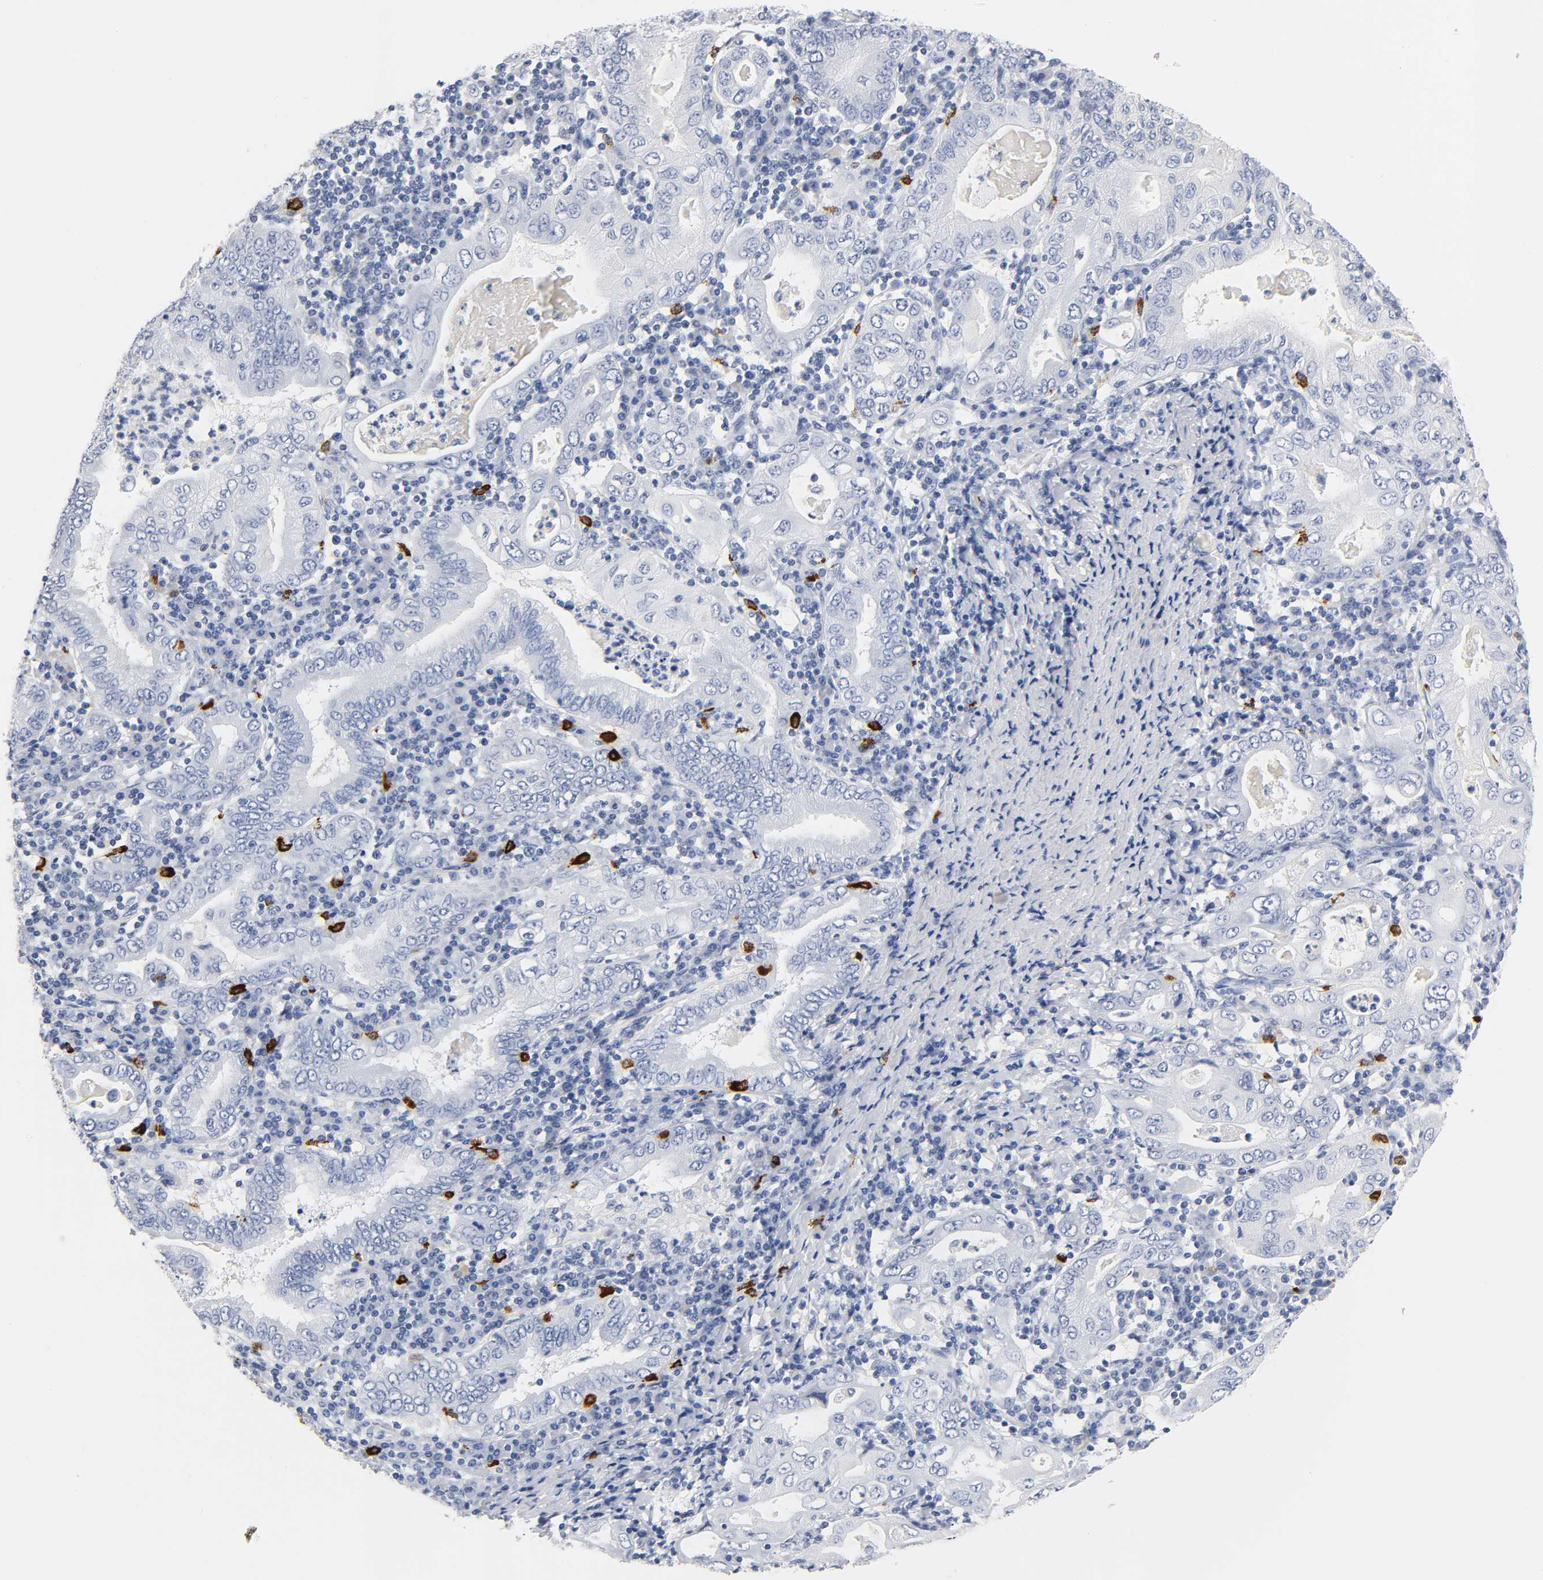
{"staining": {"intensity": "negative", "quantity": "none", "location": "none"}, "tissue": "stomach cancer", "cell_type": "Tumor cells", "image_type": "cancer", "snomed": [{"axis": "morphology", "description": "Normal tissue, NOS"}, {"axis": "morphology", "description": "Adenocarcinoma, NOS"}, {"axis": "topography", "description": "Esophagus"}, {"axis": "topography", "description": "Stomach, upper"}, {"axis": "topography", "description": "Peripheral nerve tissue"}], "caption": "This histopathology image is of stomach adenocarcinoma stained with immunohistochemistry to label a protein in brown with the nuclei are counter-stained blue. There is no staining in tumor cells.", "gene": "NAB2", "patient": {"sex": "male", "age": 62}}